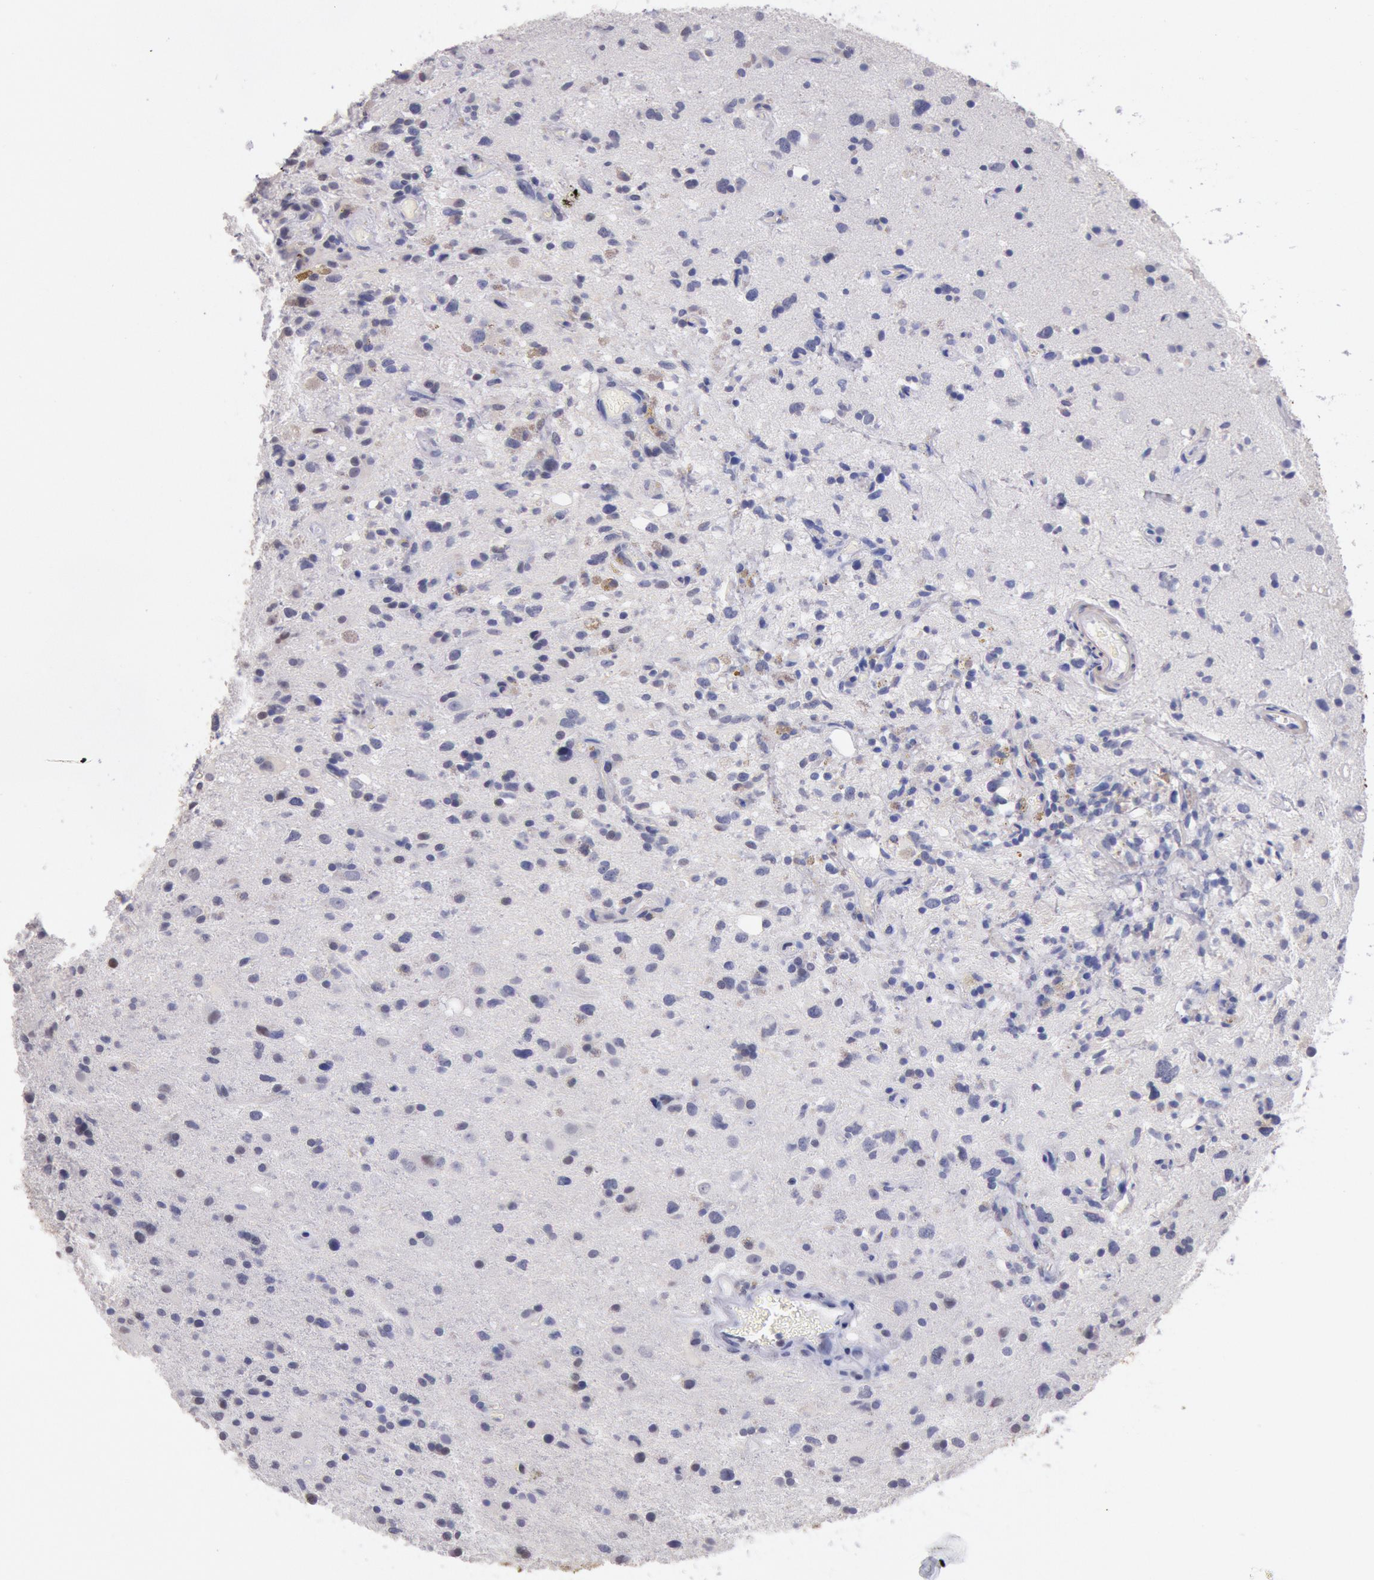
{"staining": {"intensity": "negative", "quantity": "none", "location": "none"}, "tissue": "glioma", "cell_type": "Tumor cells", "image_type": "cancer", "snomed": [{"axis": "morphology", "description": "Glioma, malignant, High grade"}, {"axis": "topography", "description": "Brain"}], "caption": "IHC image of neoplastic tissue: glioma stained with DAB (3,3'-diaminobenzidine) reveals no significant protein positivity in tumor cells. (IHC, brightfield microscopy, high magnification).", "gene": "MYH7", "patient": {"sex": "male", "age": 48}}